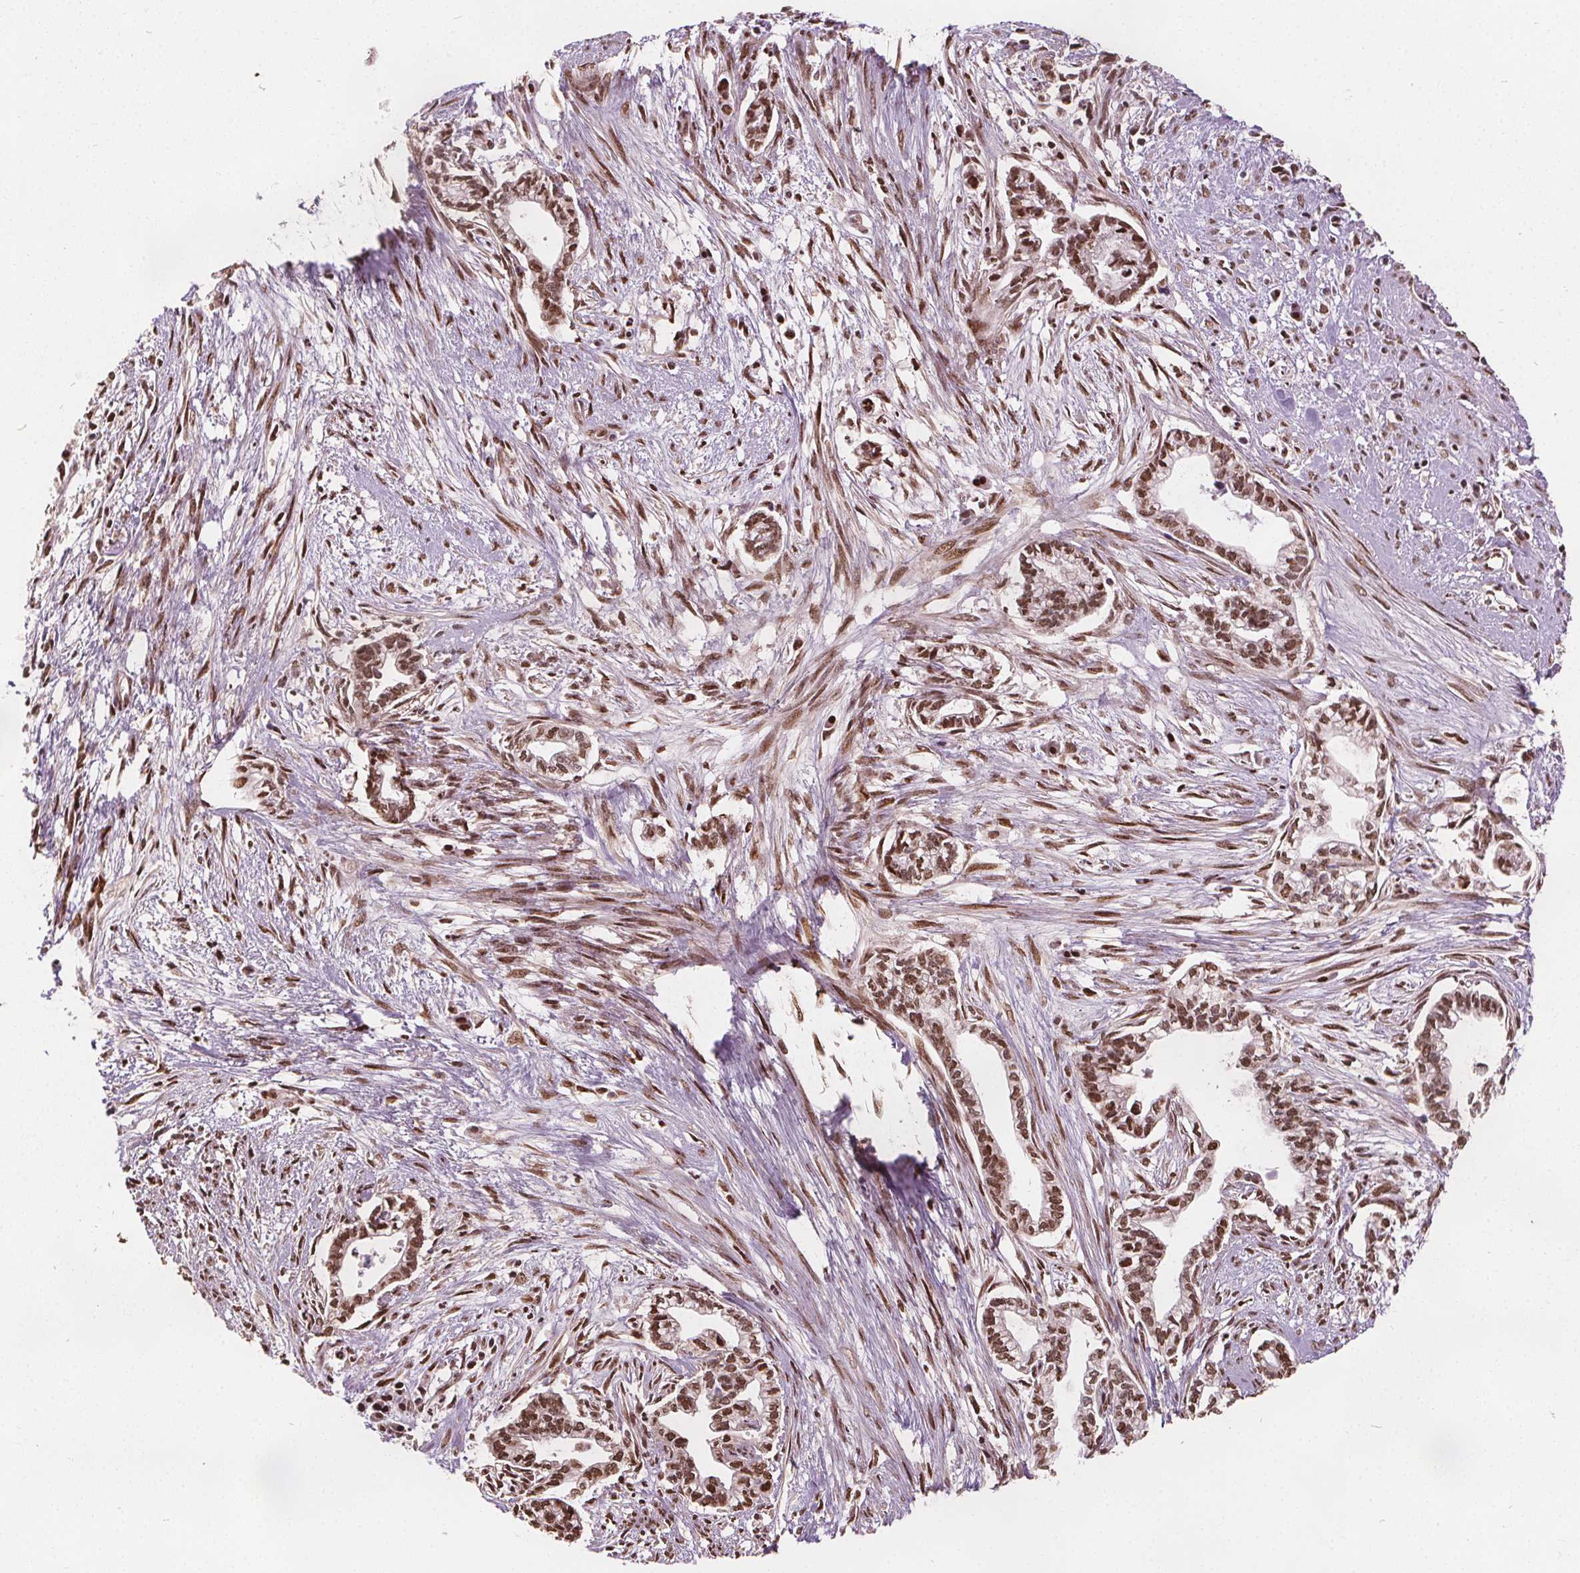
{"staining": {"intensity": "strong", "quantity": ">75%", "location": "nuclear"}, "tissue": "cervical cancer", "cell_type": "Tumor cells", "image_type": "cancer", "snomed": [{"axis": "morphology", "description": "Adenocarcinoma, NOS"}, {"axis": "topography", "description": "Cervix"}], "caption": "Immunohistochemistry (IHC) of human cervical adenocarcinoma exhibits high levels of strong nuclear expression in approximately >75% of tumor cells.", "gene": "ISLR2", "patient": {"sex": "female", "age": 62}}